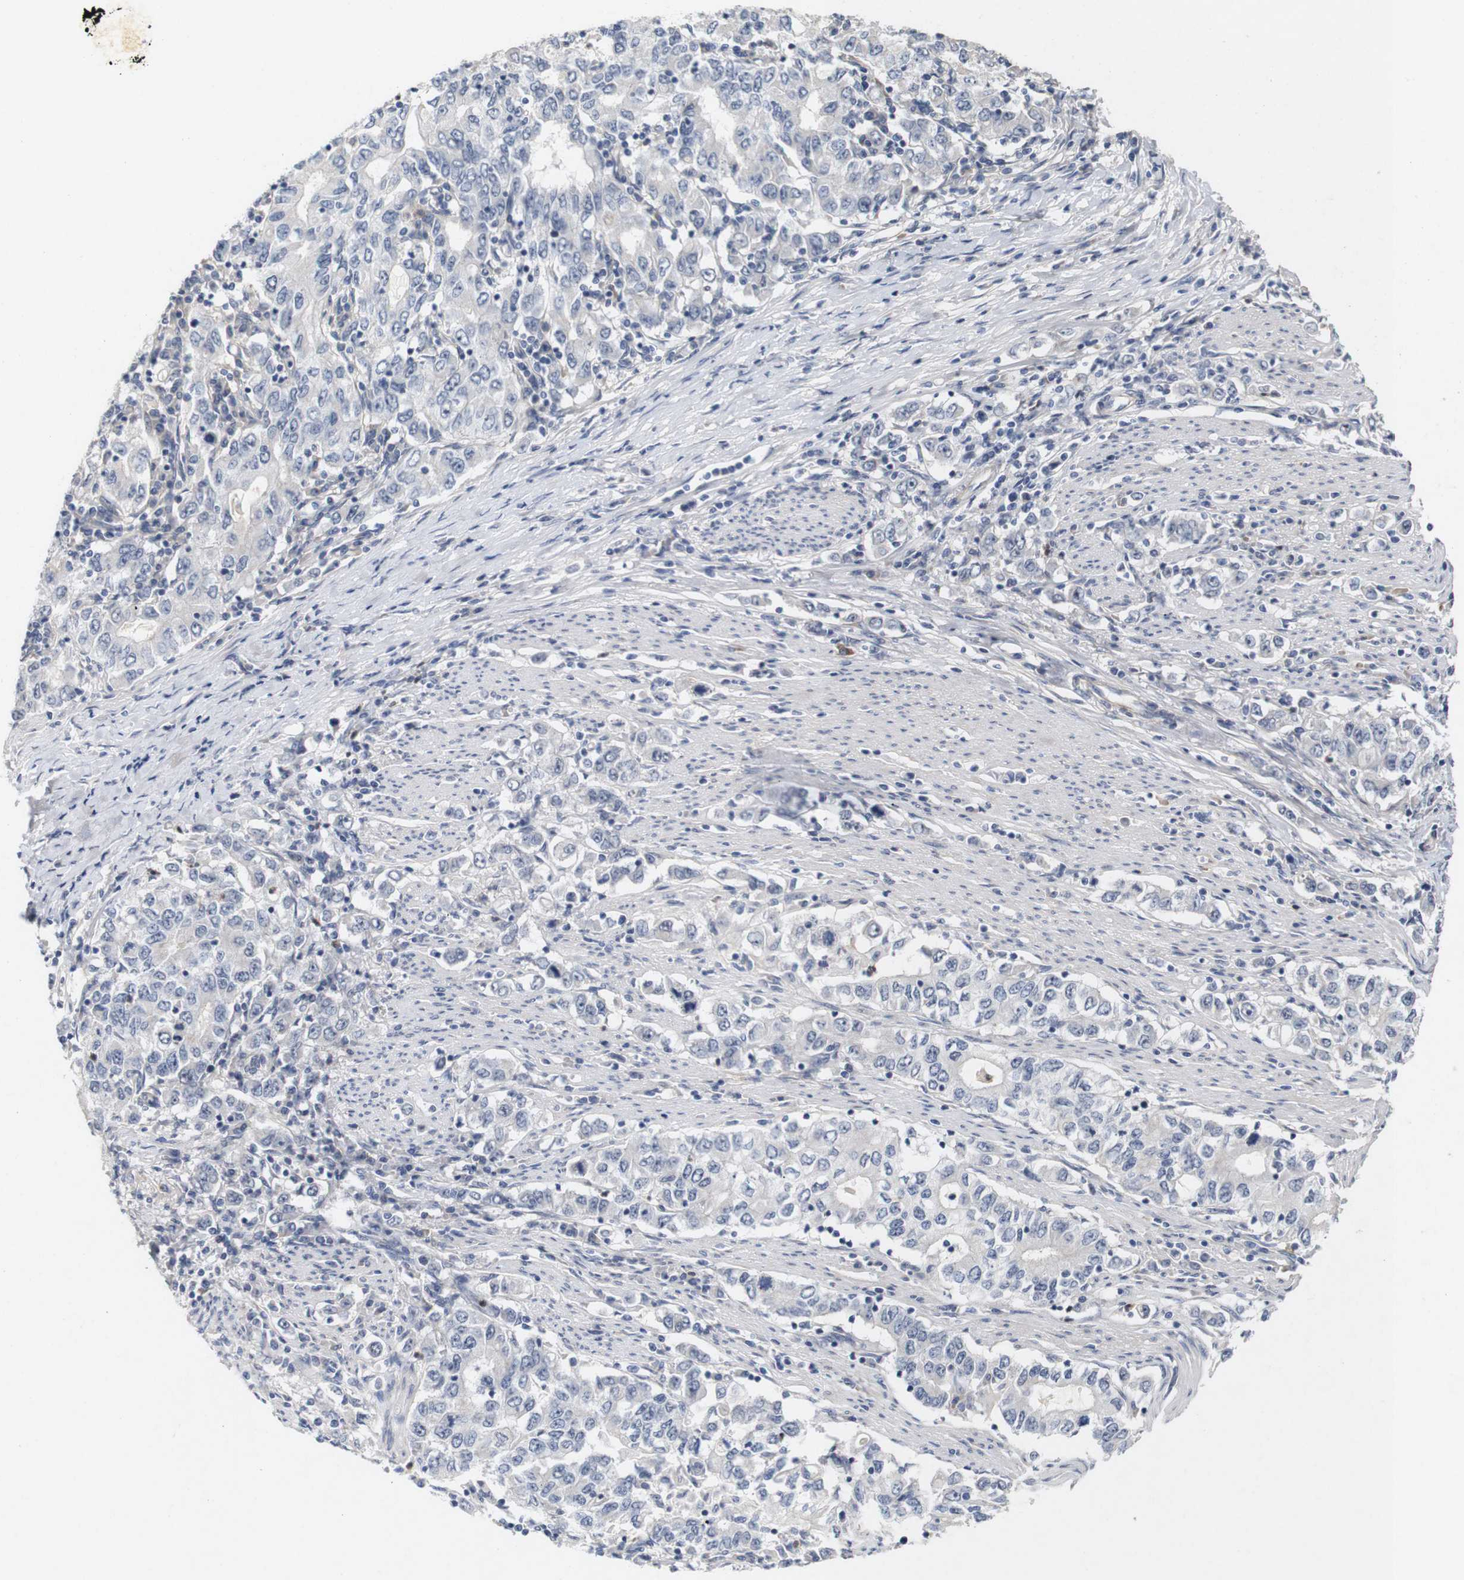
{"staining": {"intensity": "negative", "quantity": "none", "location": "none"}, "tissue": "stomach cancer", "cell_type": "Tumor cells", "image_type": "cancer", "snomed": [{"axis": "morphology", "description": "Adenocarcinoma, NOS"}, {"axis": "topography", "description": "Stomach, lower"}], "caption": "Tumor cells show no significant protein expression in stomach cancer.", "gene": "CYB561", "patient": {"sex": "female", "age": 72}}